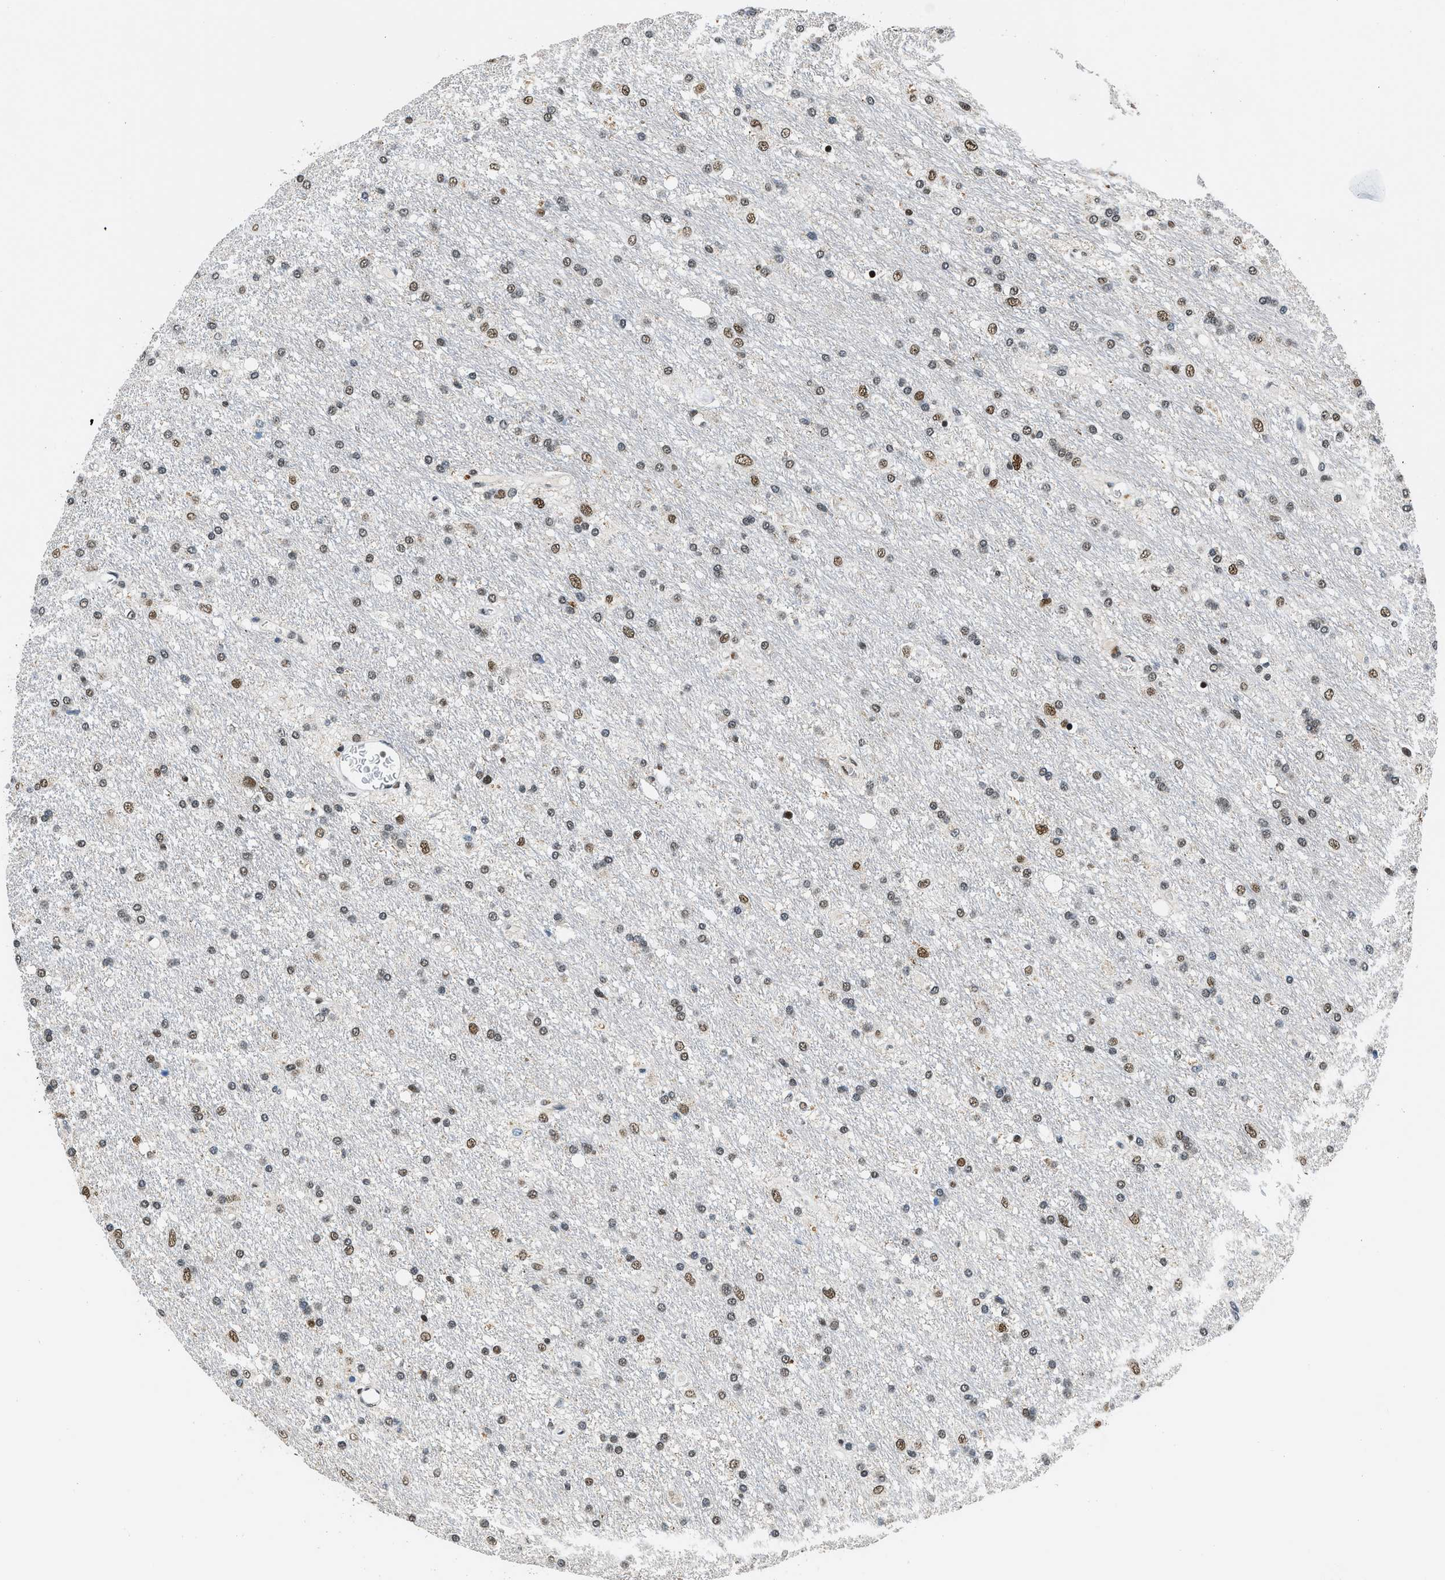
{"staining": {"intensity": "moderate", "quantity": "25%-75%", "location": "nuclear"}, "tissue": "glioma", "cell_type": "Tumor cells", "image_type": "cancer", "snomed": [{"axis": "morphology", "description": "Glioma, malignant, Low grade"}, {"axis": "topography", "description": "Brain"}], "caption": "Tumor cells demonstrate moderate nuclear expression in approximately 25%-75% of cells in low-grade glioma (malignant).", "gene": "KDM3B", "patient": {"sex": "male", "age": 77}}